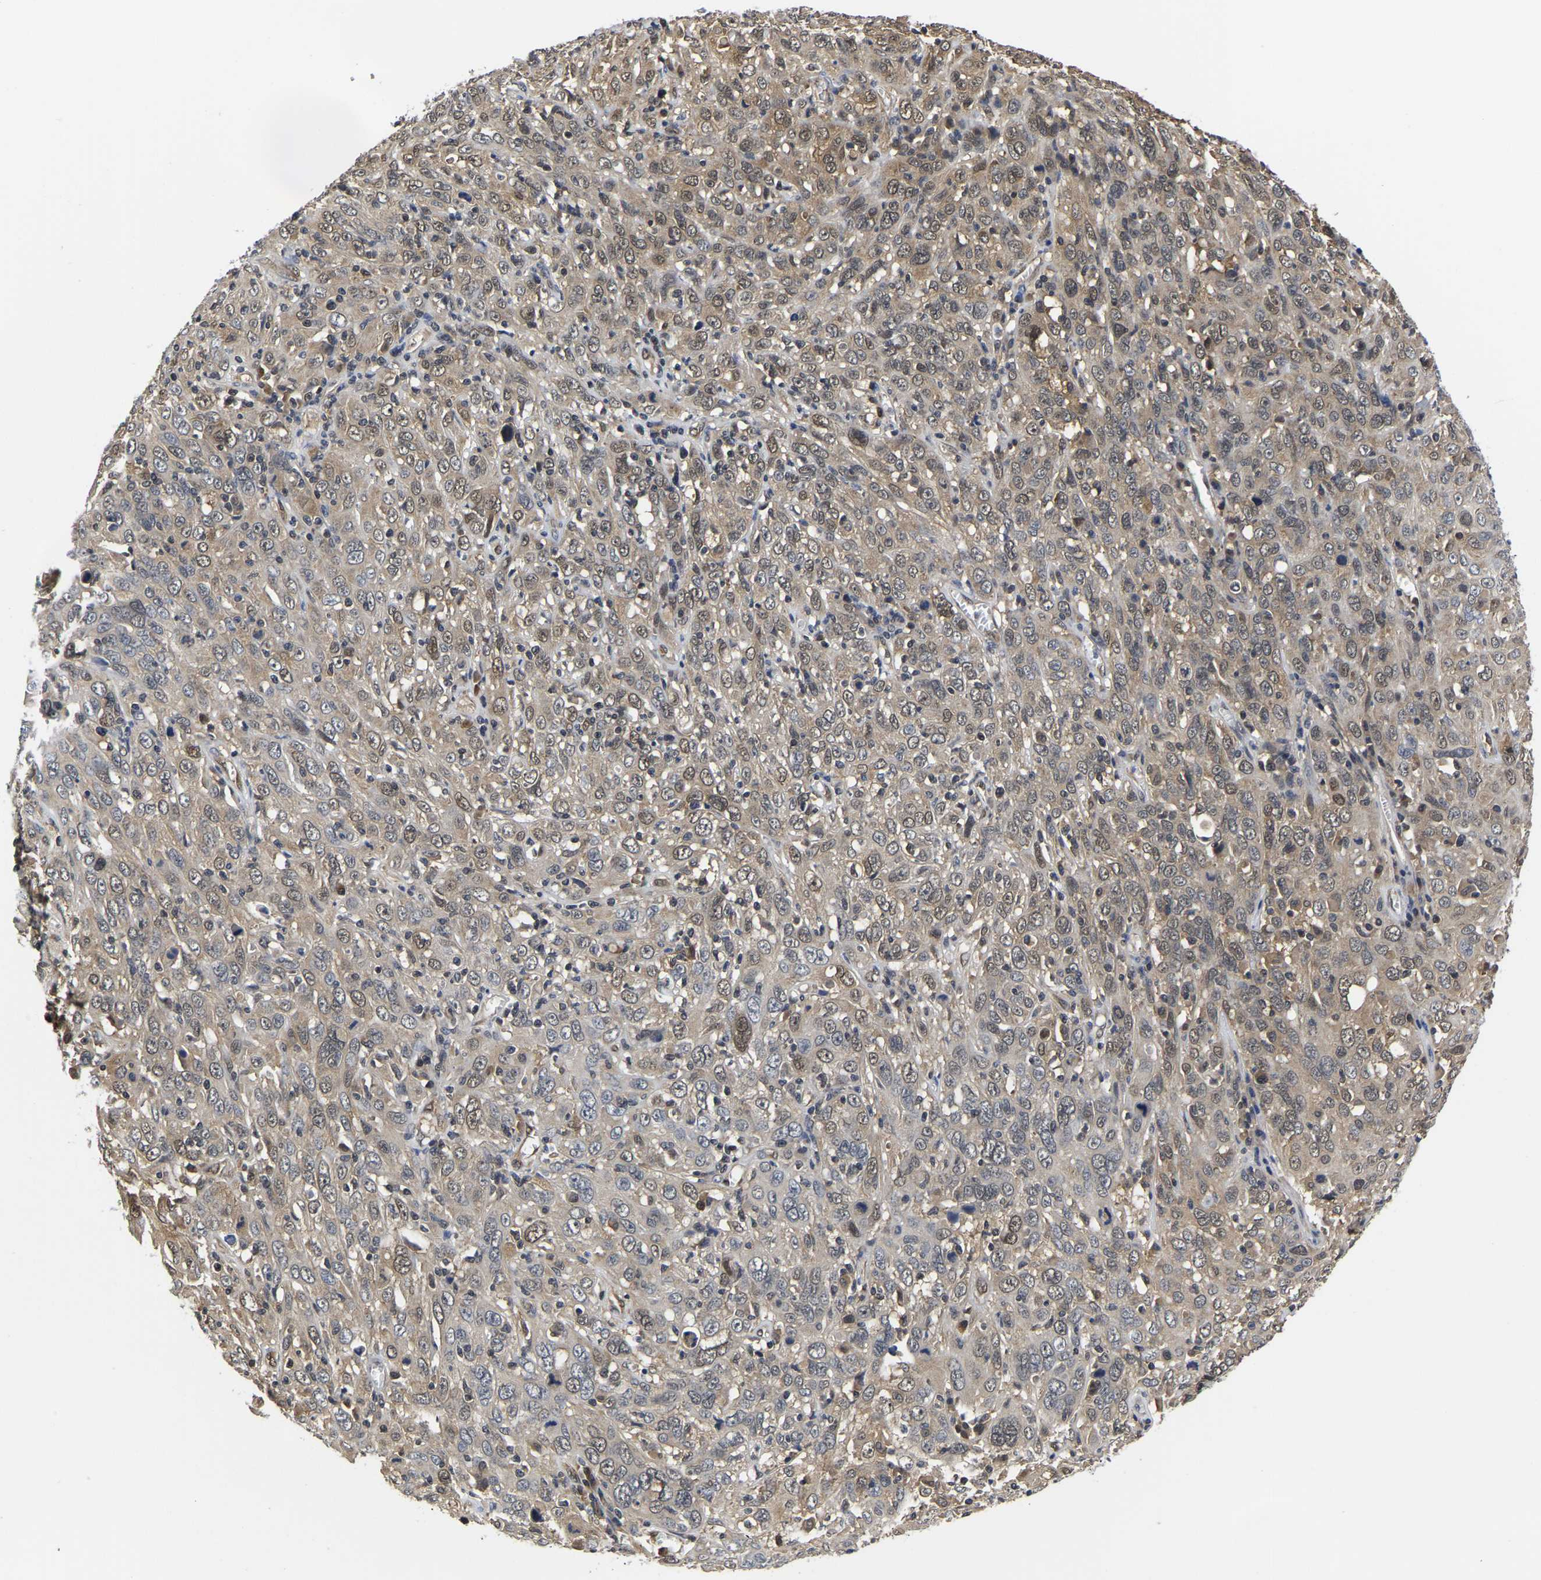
{"staining": {"intensity": "weak", "quantity": ">75%", "location": "cytoplasmic/membranous,nuclear"}, "tissue": "cervical cancer", "cell_type": "Tumor cells", "image_type": "cancer", "snomed": [{"axis": "morphology", "description": "Squamous cell carcinoma, NOS"}, {"axis": "topography", "description": "Cervix"}], "caption": "Brown immunohistochemical staining in cervical cancer (squamous cell carcinoma) demonstrates weak cytoplasmic/membranous and nuclear staining in approximately >75% of tumor cells. The staining was performed using DAB (3,3'-diaminobenzidine) to visualize the protein expression in brown, while the nuclei were stained in blue with hematoxylin (Magnification: 20x).", "gene": "MCOLN2", "patient": {"sex": "female", "age": 46}}